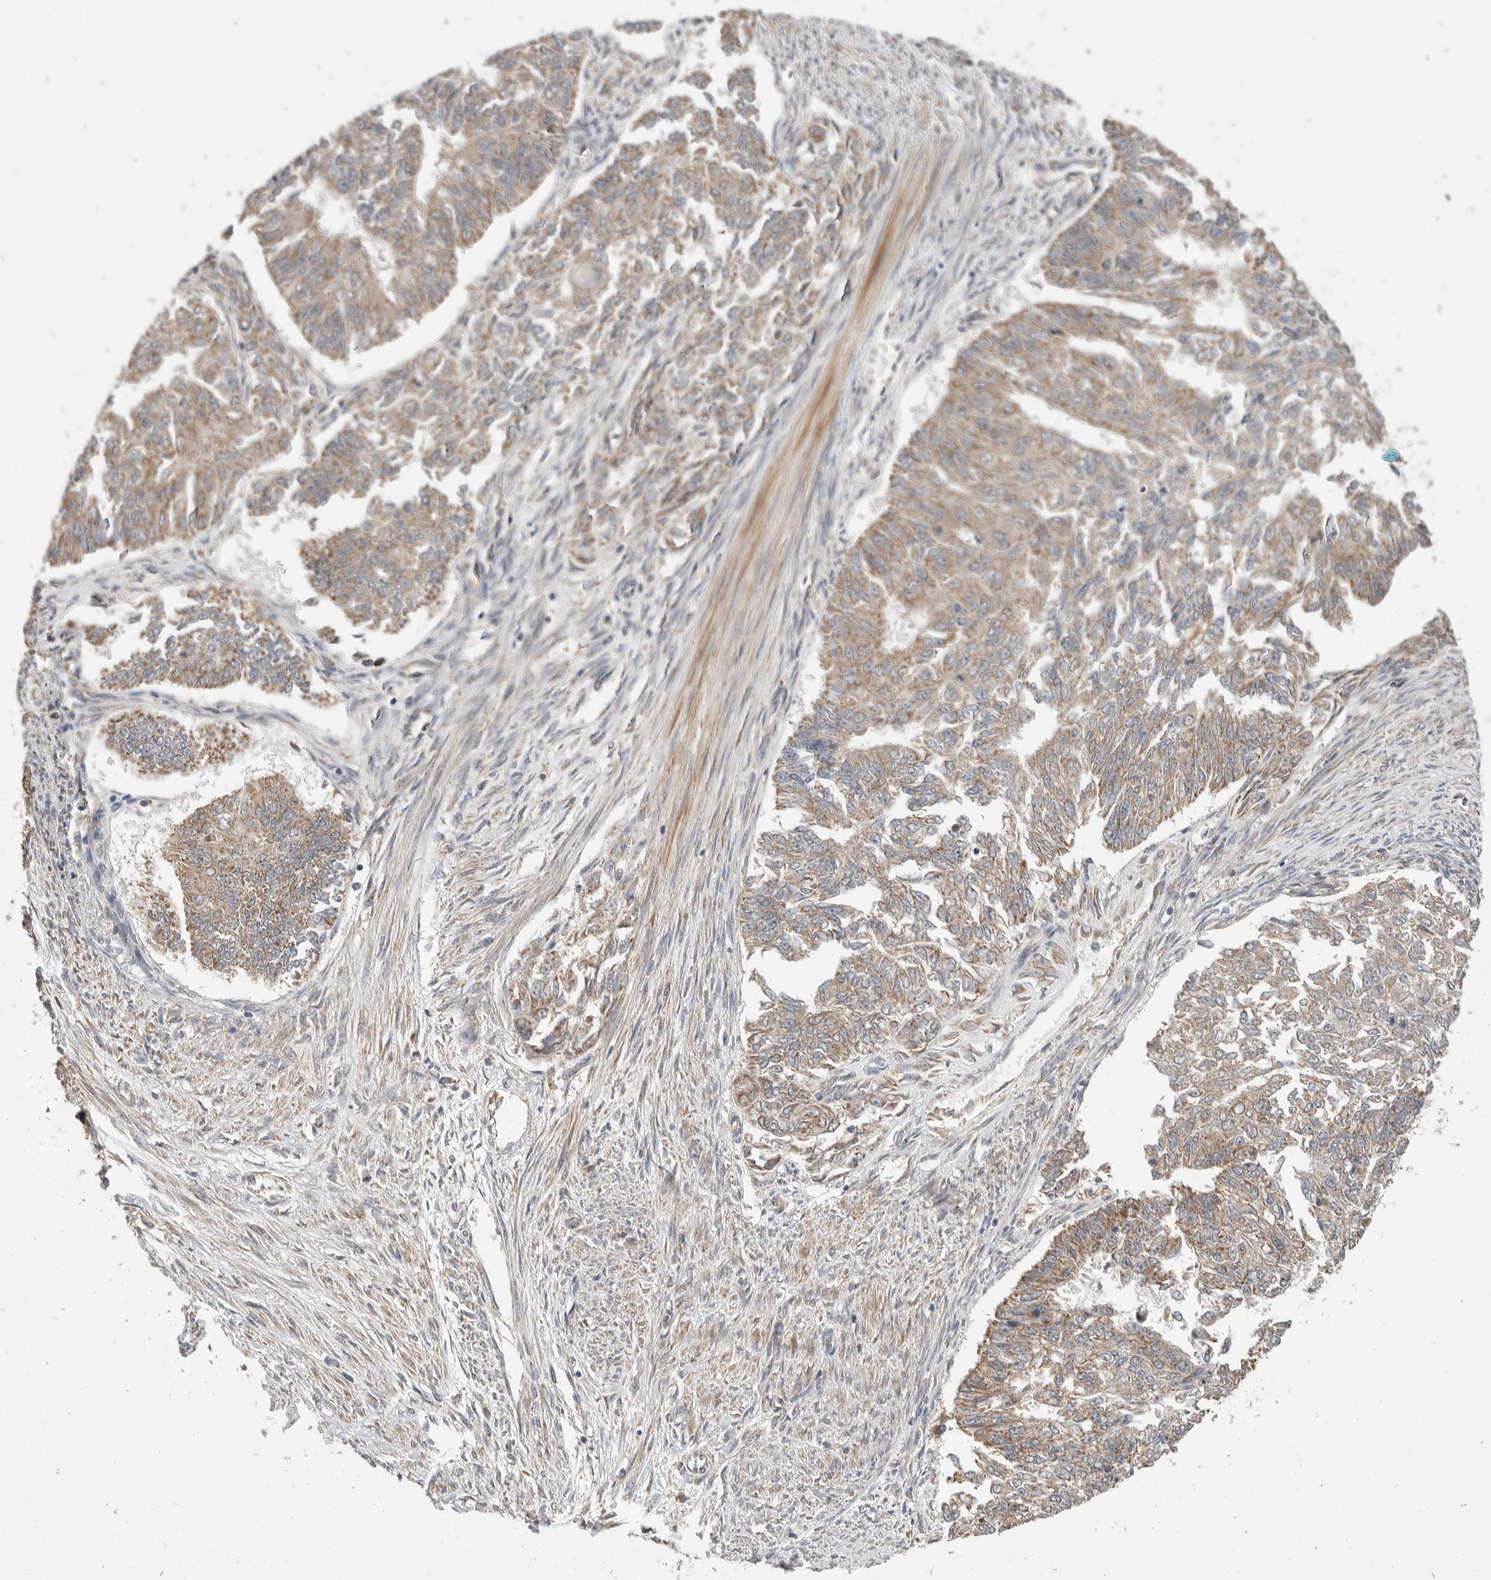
{"staining": {"intensity": "weak", "quantity": ">75%", "location": "cytoplasmic/membranous"}, "tissue": "endometrial cancer", "cell_type": "Tumor cells", "image_type": "cancer", "snomed": [{"axis": "morphology", "description": "Adenocarcinoma, NOS"}, {"axis": "topography", "description": "Endometrium"}], "caption": "DAB (3,3'-diaminobenzidine) immunohistochemical staining of adenocarcinoma (endometrial) reveals weak cytoplasmic/membranous protein expression in approximately >75% of tumor cells.", "gene": "ABHD11", "patient": {"sex": "female", "age": 32}}